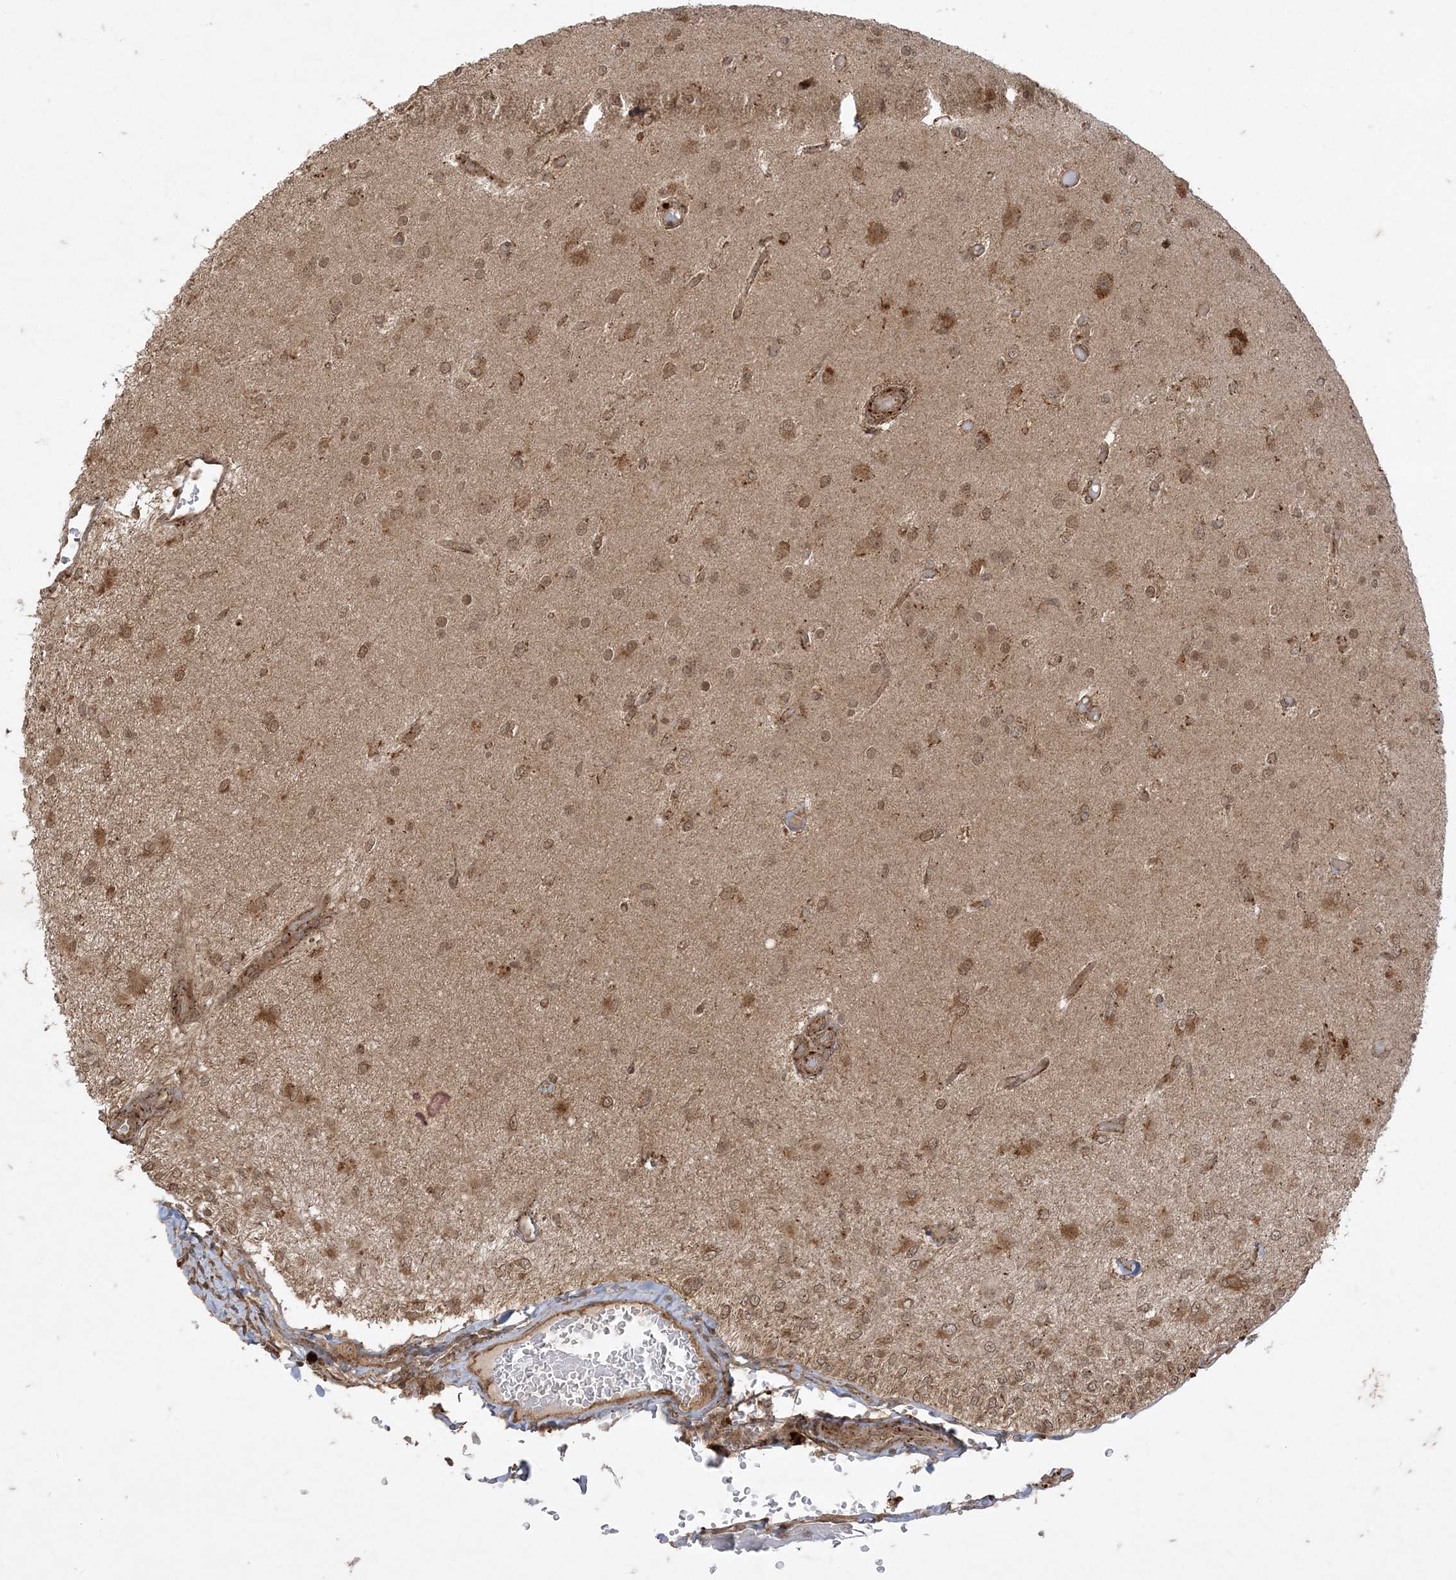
{"staining": {"intensity": "weak", "quantity": ">75%", "location": "nuclear"}, "tissue": "glioma", "cell_type": "Tumor cells", "image_type": "cancer", "snomed": [{"axis": "morphology", "description": "Normal tissue, NOS"}, {"axis": "morphology", "description": "Glioma, malignant, High grade"}, {"axis": "topography", "description": "Cerebral cortex"}], "caption": "Immunohistochemistry (IHC) (DAB) staining of malignant glioma (high-grade) demonstrates weak nuclear protein positivity in approximately >75% of tumor cells. The protein of interest is stained brown, and the nuclei are stained in blue (DAB IHC with brightfield microscopy, high magnification).", "gene": "RRAS", "patient": {"sex": "male", "age": 77}}